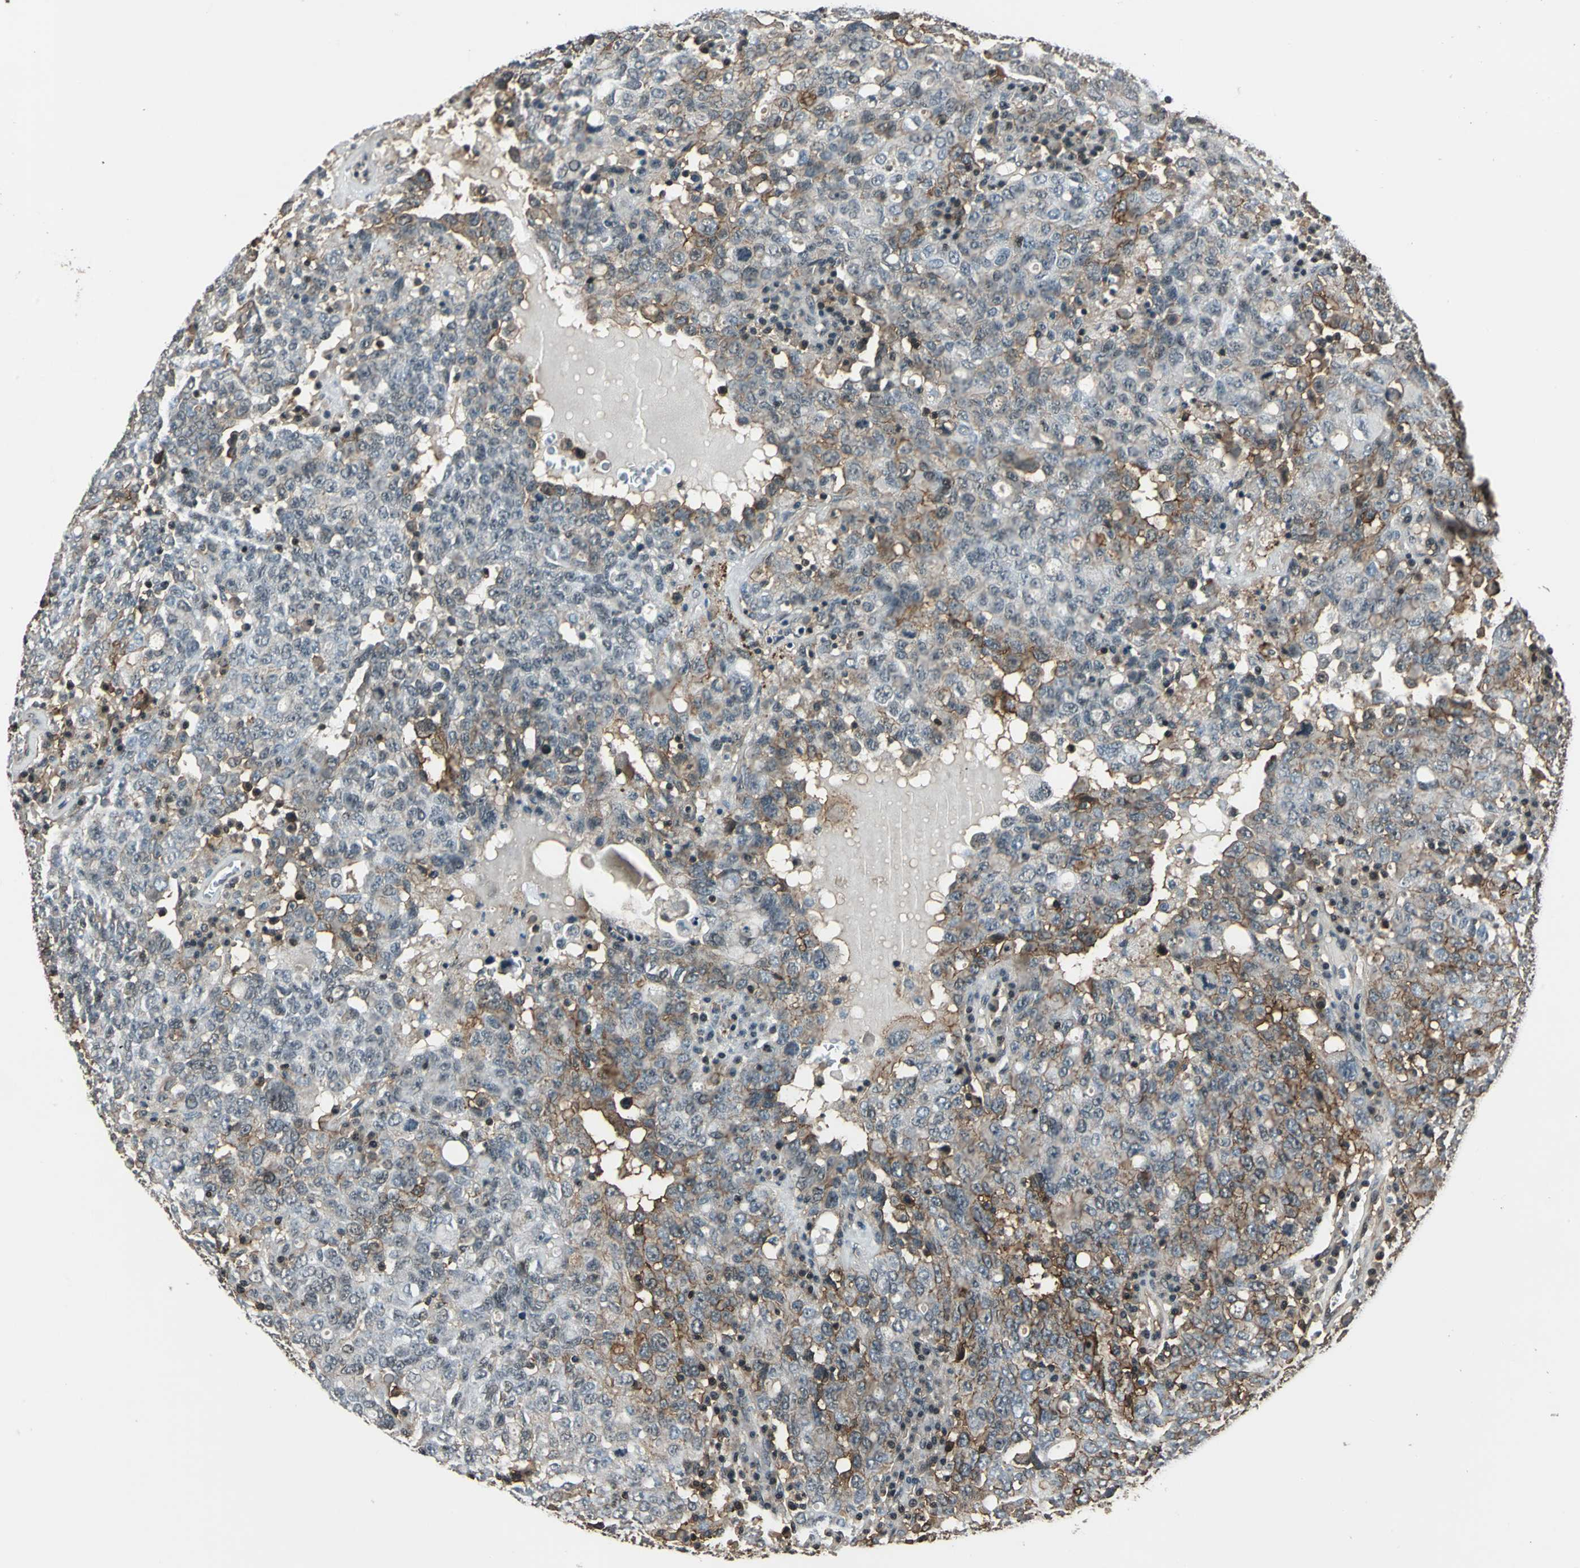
{"staining": {"intensity": "moderate", "quantity": "25%-75%", "location": "cytoplasmic/membranous,nuclear"}, "tissue": "ovarian cancer", "cell_type": "Tumor cells", "image_type": "cancer", "snomed": [{"axis": "morphology", "description": "Carcinoma, endometroid"}, {"axis": "topography", "description": "Ovary"}], "caption": "DAB immunohistochemical staining of human endometroid carcinoma (ovarian) displays moderate cytoplasmic/membranous and nuclear protein positivity in about 25%-75% of tumor cells.", "gene": "NR2C2", "patient": {"sex": "female", "age": 62}}